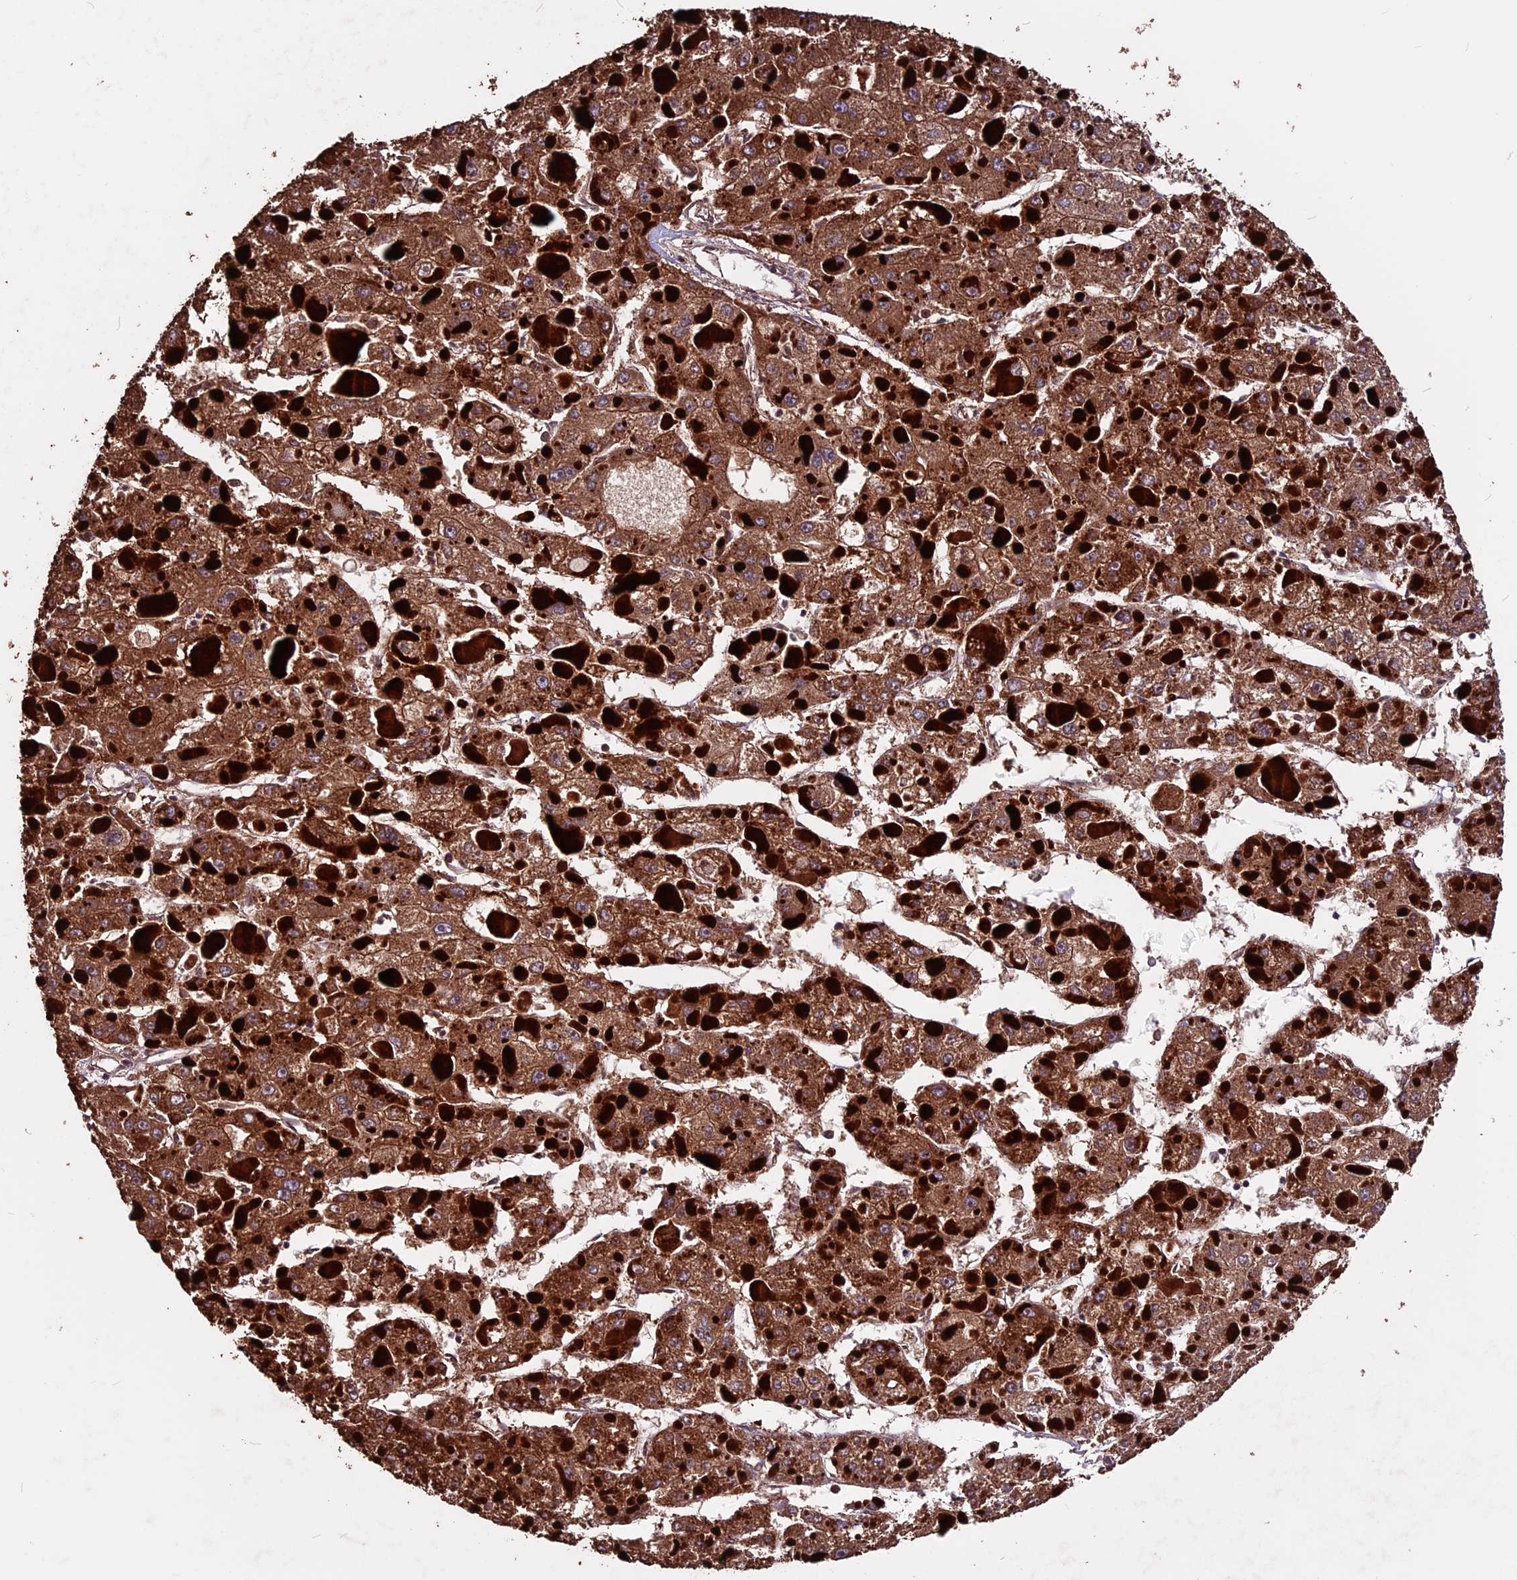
{"staining": {"intensity": "moderate", "quantity": ">75%", "location": "cytoplasmic/membranous"}, "tissue": "liver cancer", "cell_type": "Tumor cells", "image_type": "cancer", "snomed": [{"axis": "morphology", "description": "Carcinoma, Hepatocellular, NOS"}, {"axis": "topography", "description": "Liver"}], "caption": "Immunohistochemical staining of hepatocellular carcinoma (liver) shows medium levels of moderate cytoplasmic/membranous protein positivity in approximately >75% of tumor cells.", "gene": "ZNF598", "patient": {"sex": "female", "age": 73}}